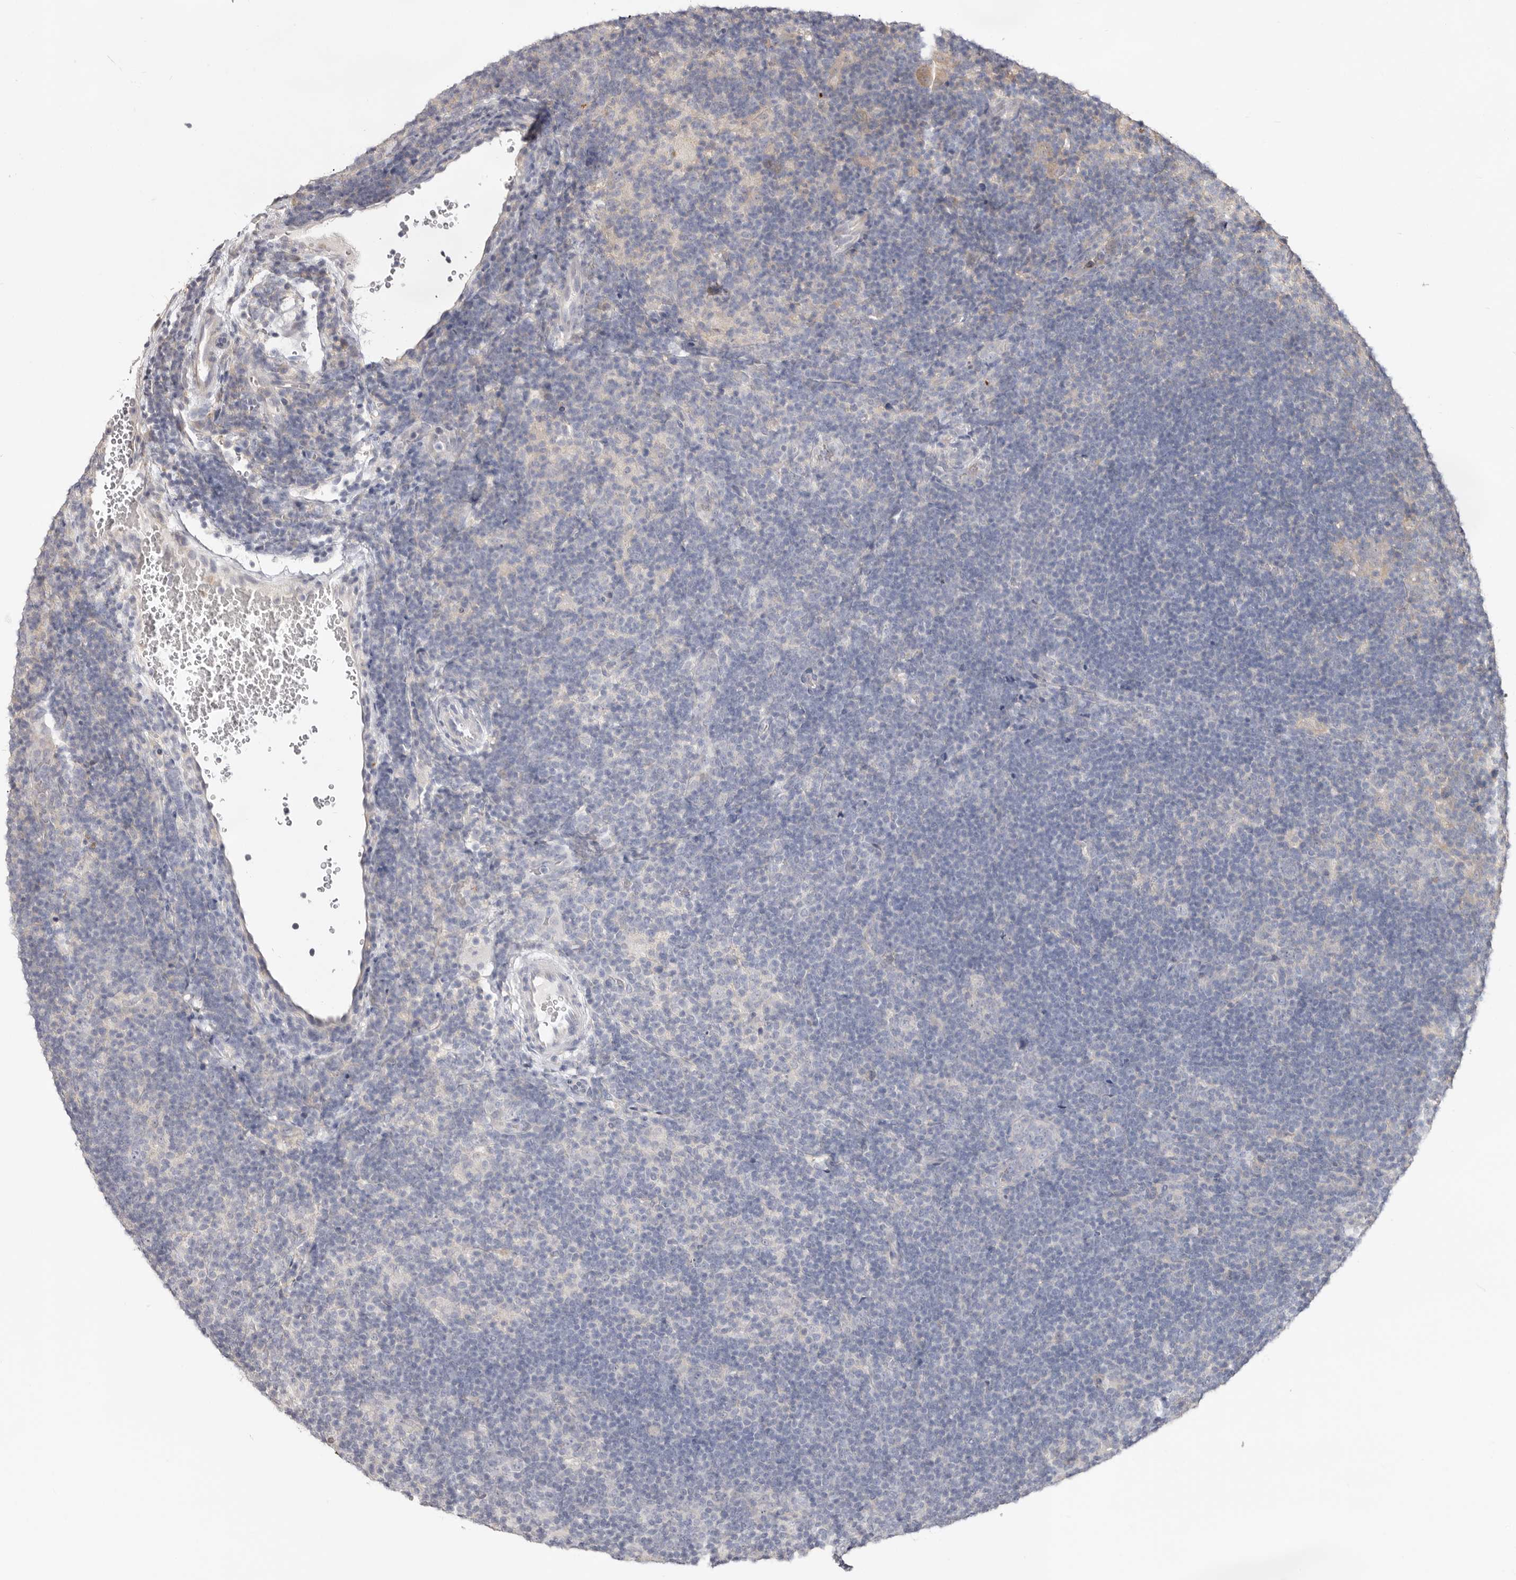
{"staining": {"intensity": "negative", "quantity": "none", "location": "none"}, "tissue": "lymphoma", "cell_type": "Tumor cells", "image_type": "cancer", "snomed": [{"axis": "morphology", "description": "Hodgkin's disease, NOS"}, {"axis": "topography", "description": "Lymph node"}], "caption": "Lymphoma was stained to show a protein in brown. There is no significant staining in tumor cells.", "gene": "TC2N", "patient": {"sex": "female", "age": 57}}